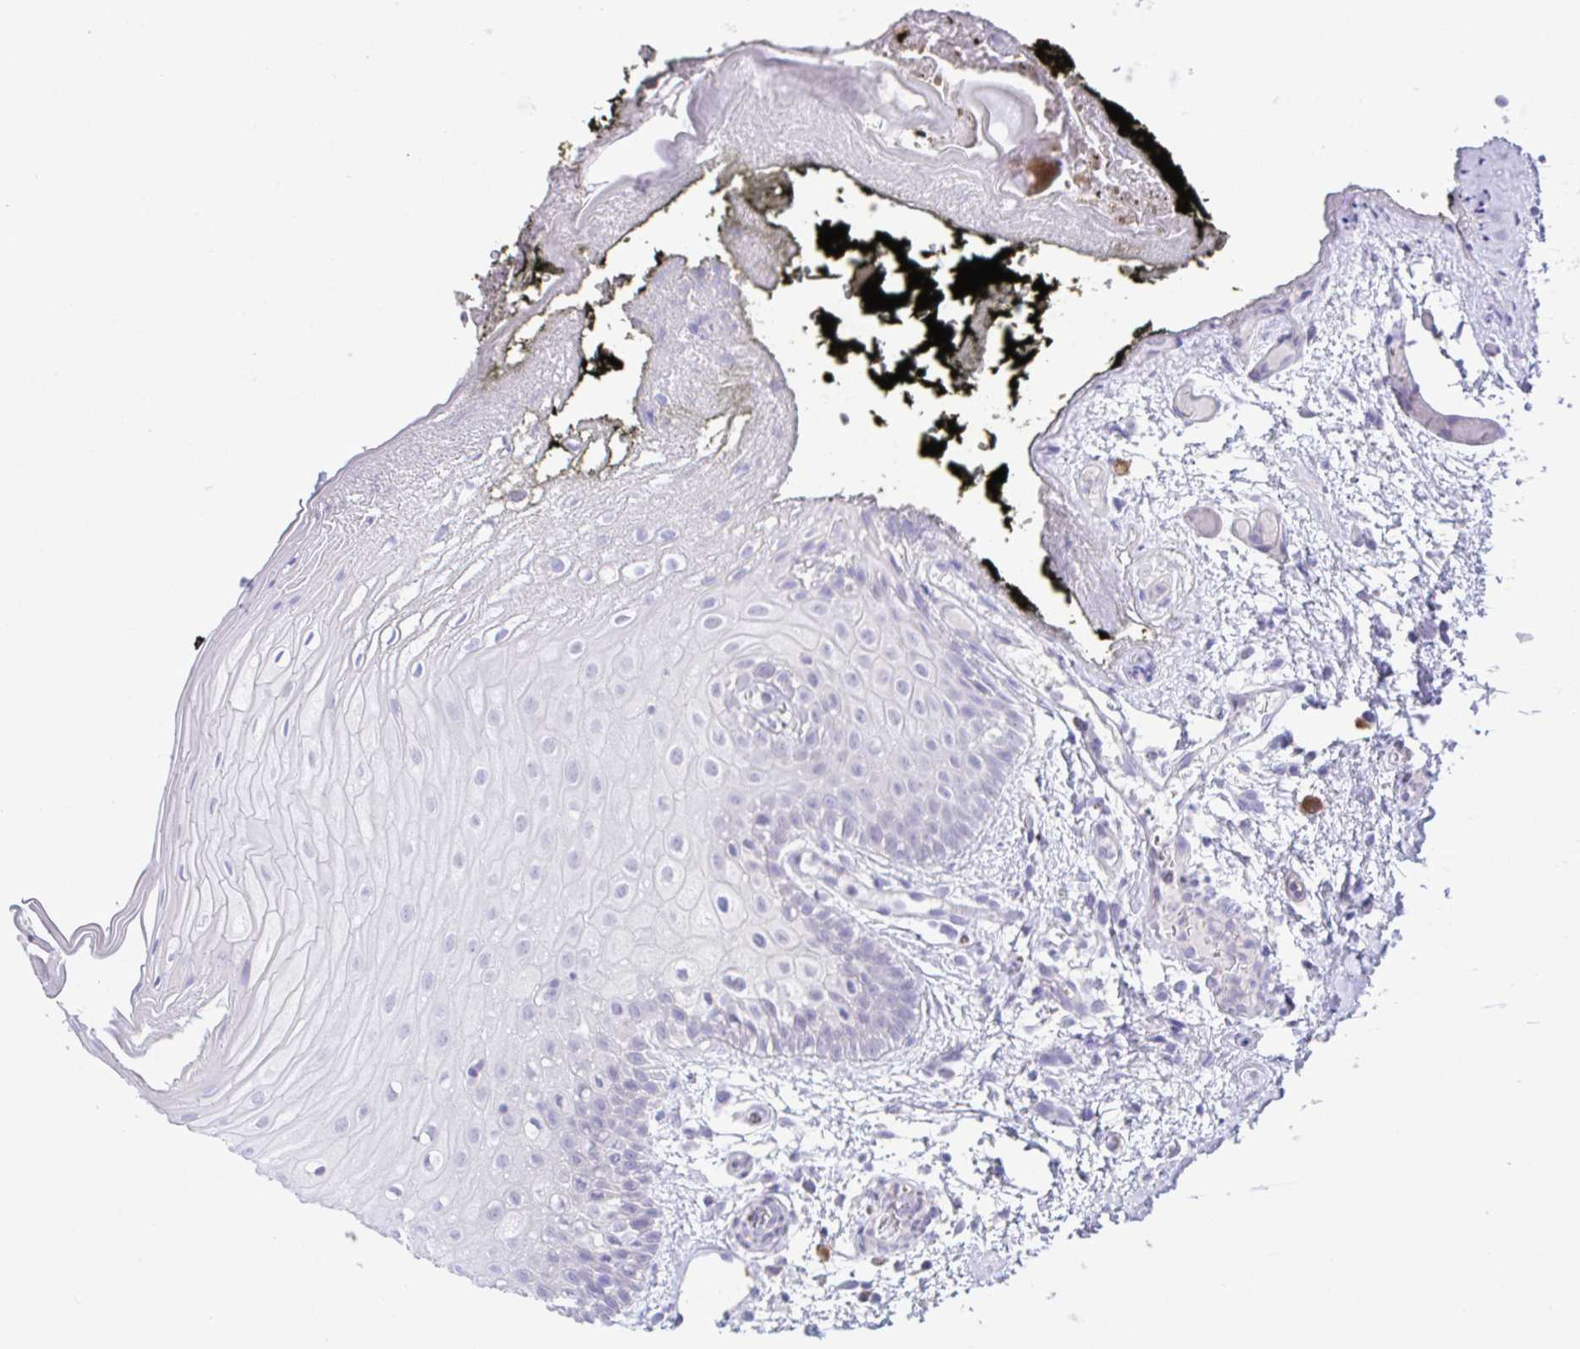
{"staining": {"intensity": "negative", "quantity": "none", "location": "none"}, "tissue": "oral mucosa", "cell_type": "Squamous epithelial cells", "image_type": "normal", "snomed": [{"axis": "morphology", "description": "Normal tissue, NOS"}, {"axis": "morphology", "description": "Squamous cell carcinoma, NOS"}, {"axis": "topography", "description": "Oral tissue"}, {"axis": "topography", "description": "Tounge, NOS"}, {"axis": "topography", "description": "Head-Neck"}], "caption": "A histopathology image of oral mucosa stained for a protein demonstrates no brown staining in squamous epithelial cells.", "gene": "HACD4", "patient": {"sex": "male", "age": 76}}